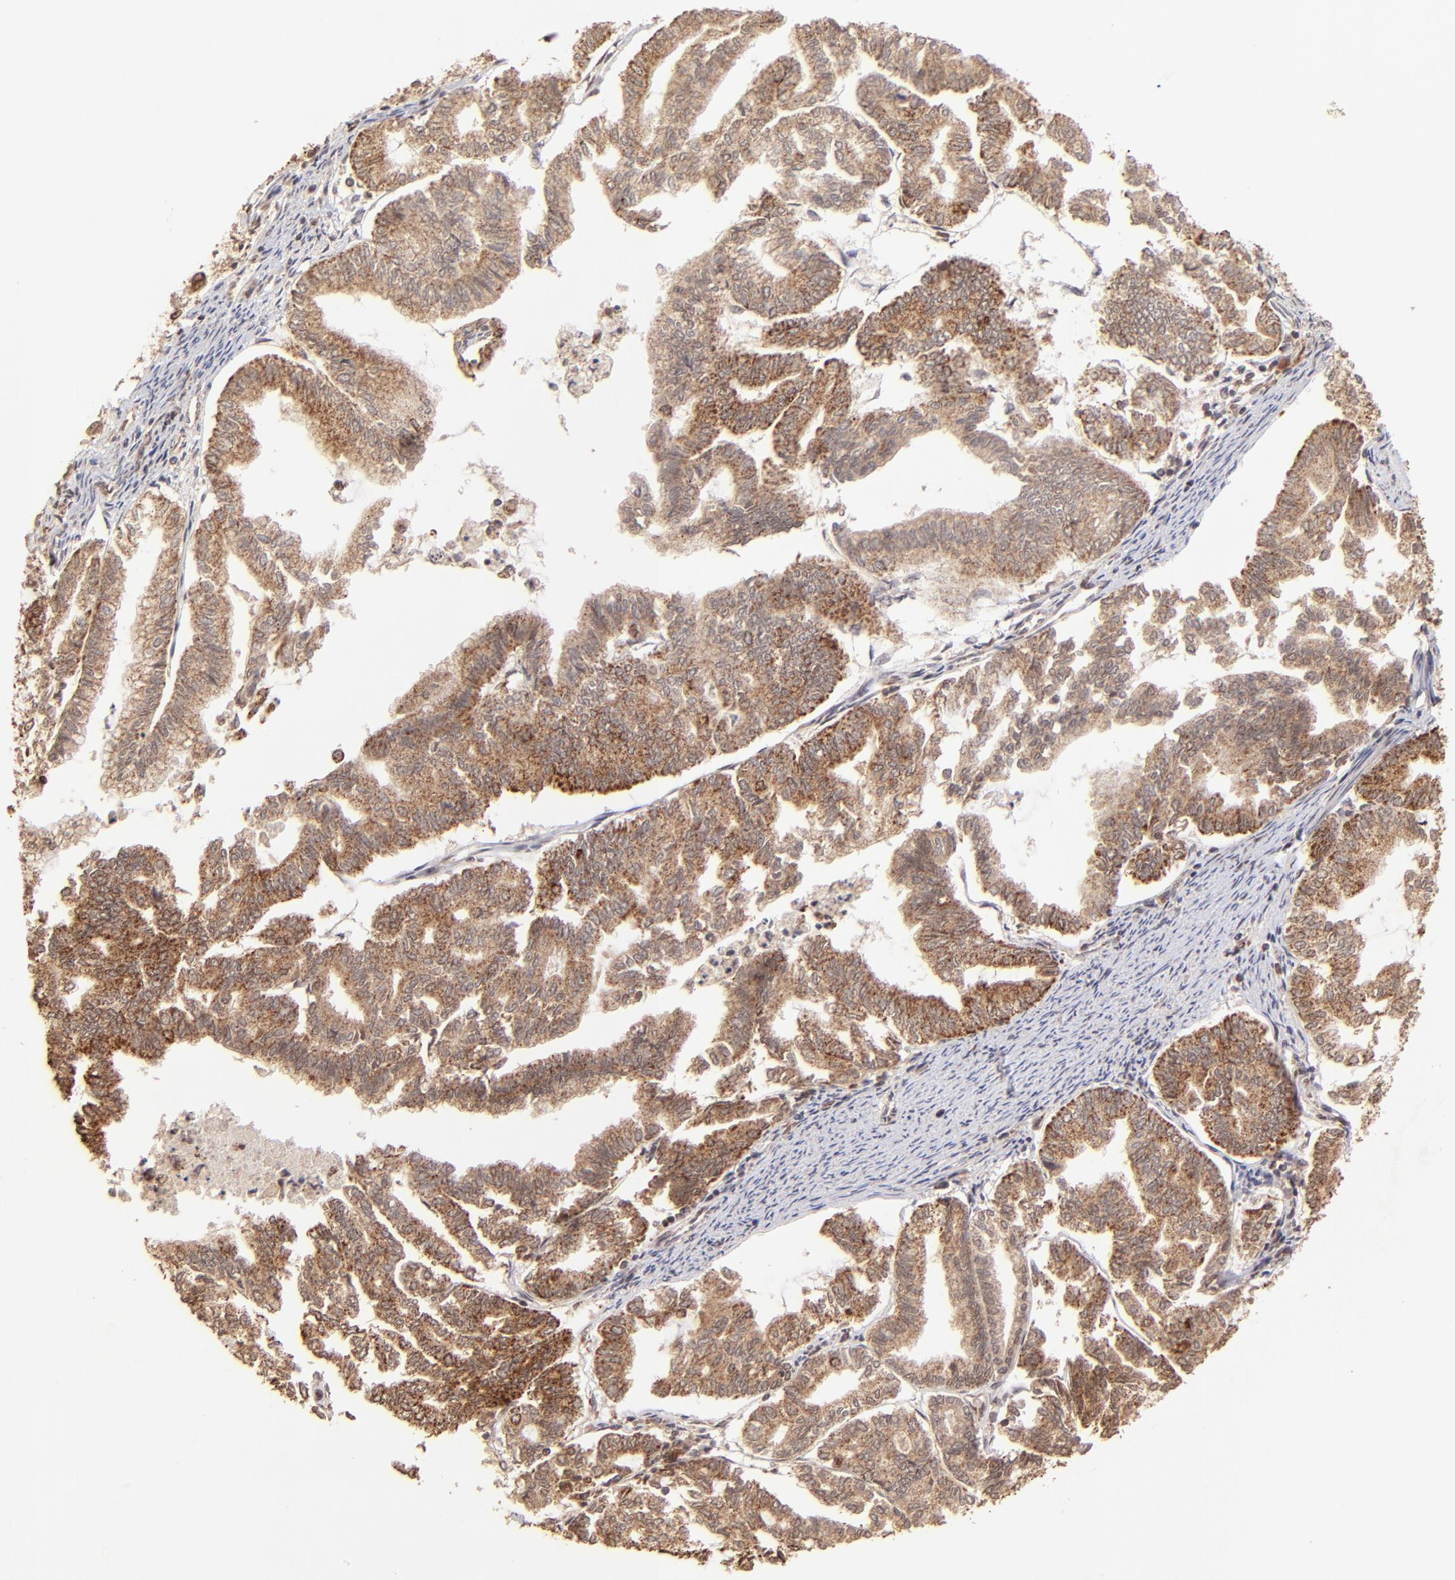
{"staining": {"intensity": "strong", "quantity": ">75%", "location": "cytoplasmic/membranous"}, "tissue": "endometrial cancer", "cell_type": "Tumor cells", "image_type": "cancer", "snomed": [{"axis": "morphology", "description": "Adenocarcinoma, NOS"}, {"axis": "topography", "description": "Endometrium"}], "caption": "Human endometrial cancer (adenocarcinoma) stained with a protein marker reveals strong staining in tumor cells.", "gene": "MED15", "patient": {"sex": "female", "age": 79}}